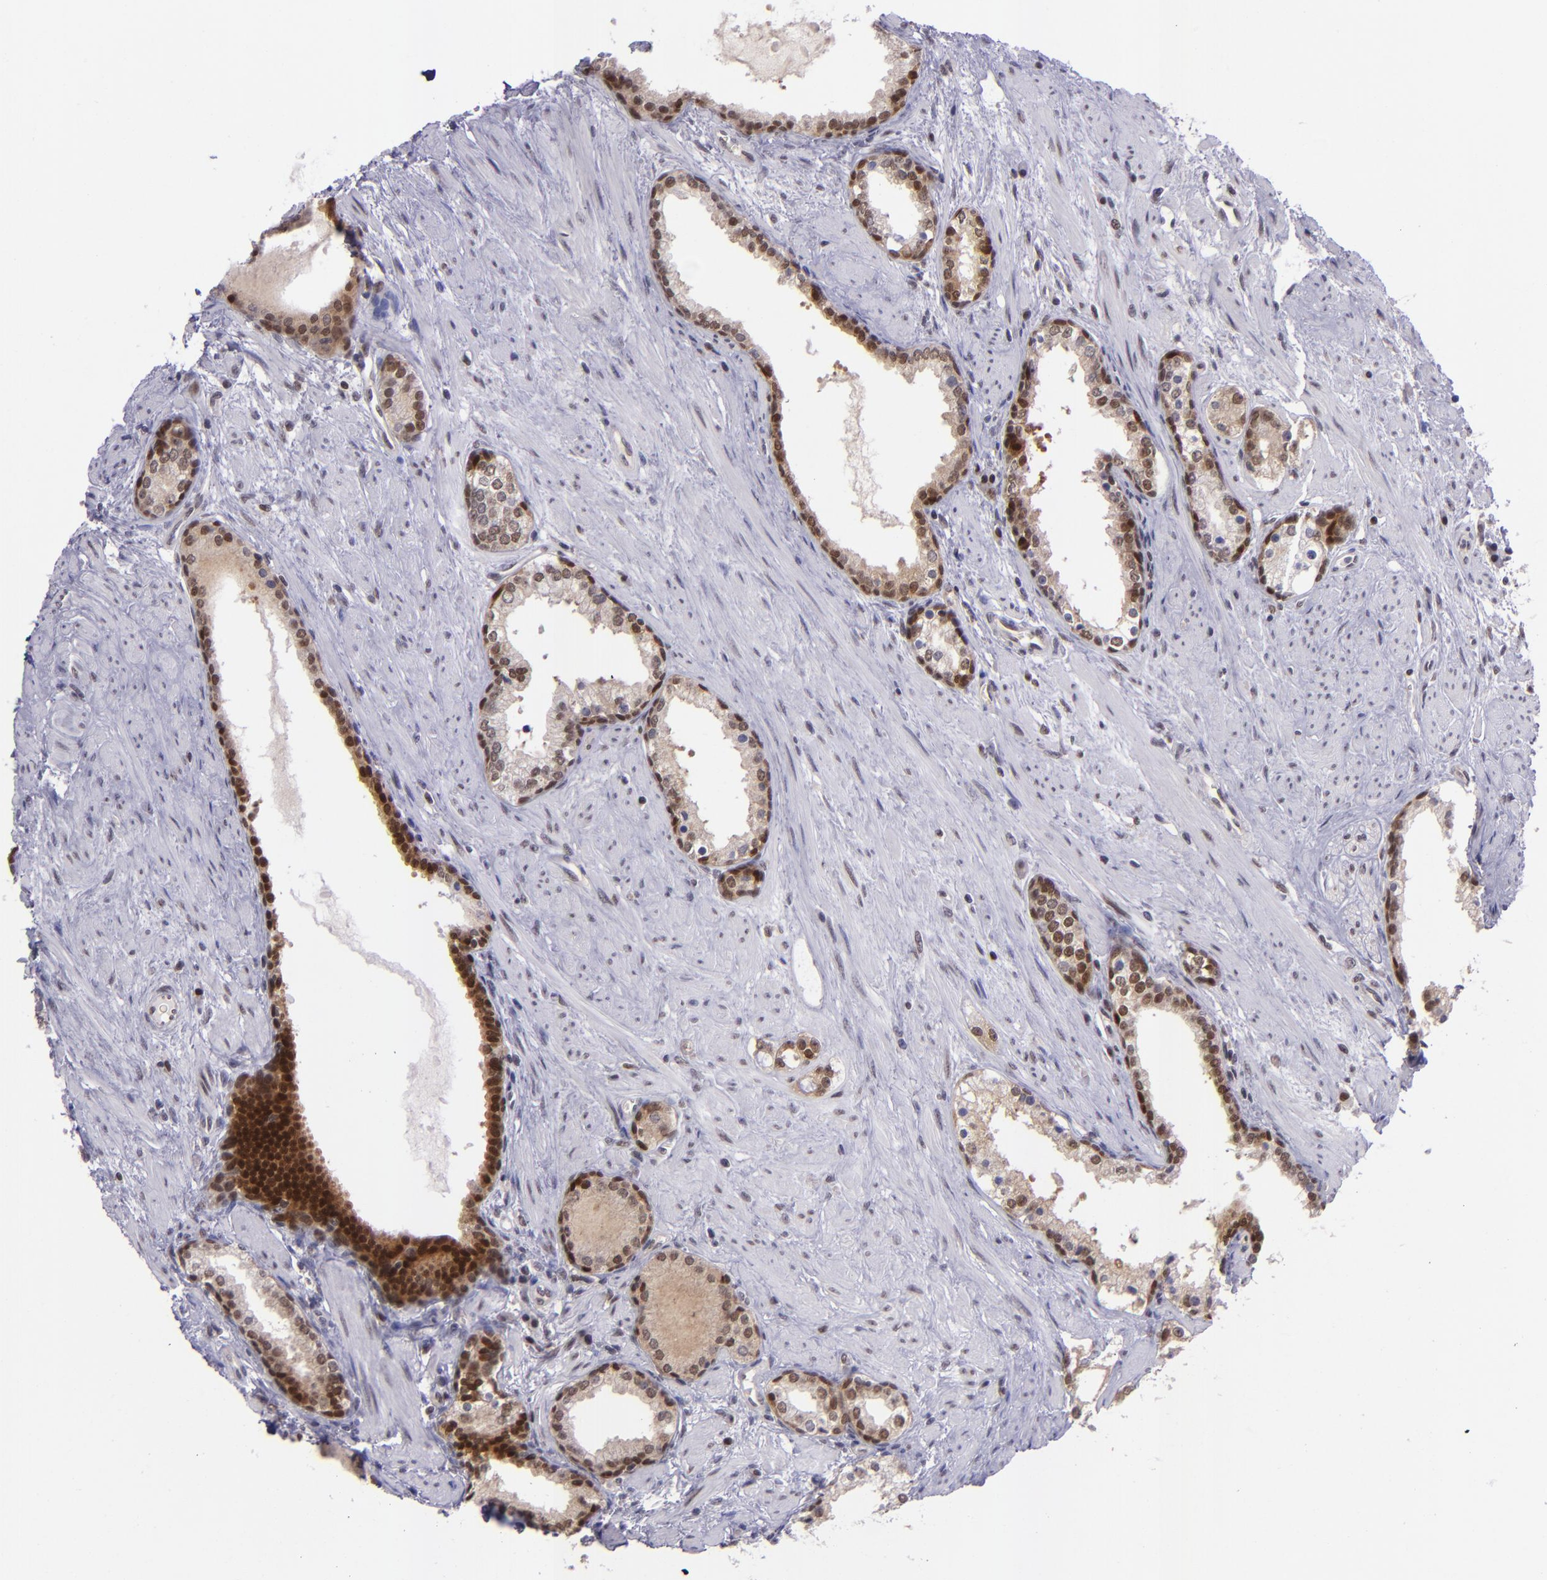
{"staining": {"intensity": "moderate", "quantity": ">75%", "location": "cytoplasmic/membranous,nuclear"}, "tissue": "prostate cancer", "cell_type": "Tumor cells", "image_type": "cancer", "snomed": [{"axis": "morphology", "description": "Adenocarcinoma, Medium grade"}, {"axis": "topography", "description": "Prostate"}], "caption": "The histopathology image exhibits immunohistochemical staining of medium-grade adenocarcinoma (prostate). There is moderate cytoplasmic/membranous and nuclear staining is identified in about >75% of tumor cells. (DAB (3,3'-diaminobenzidine) = brown stain, brightfield microscopy at high magnification).", "gene": "BAG1", "patient": {"sex": "male", "age": 73}}